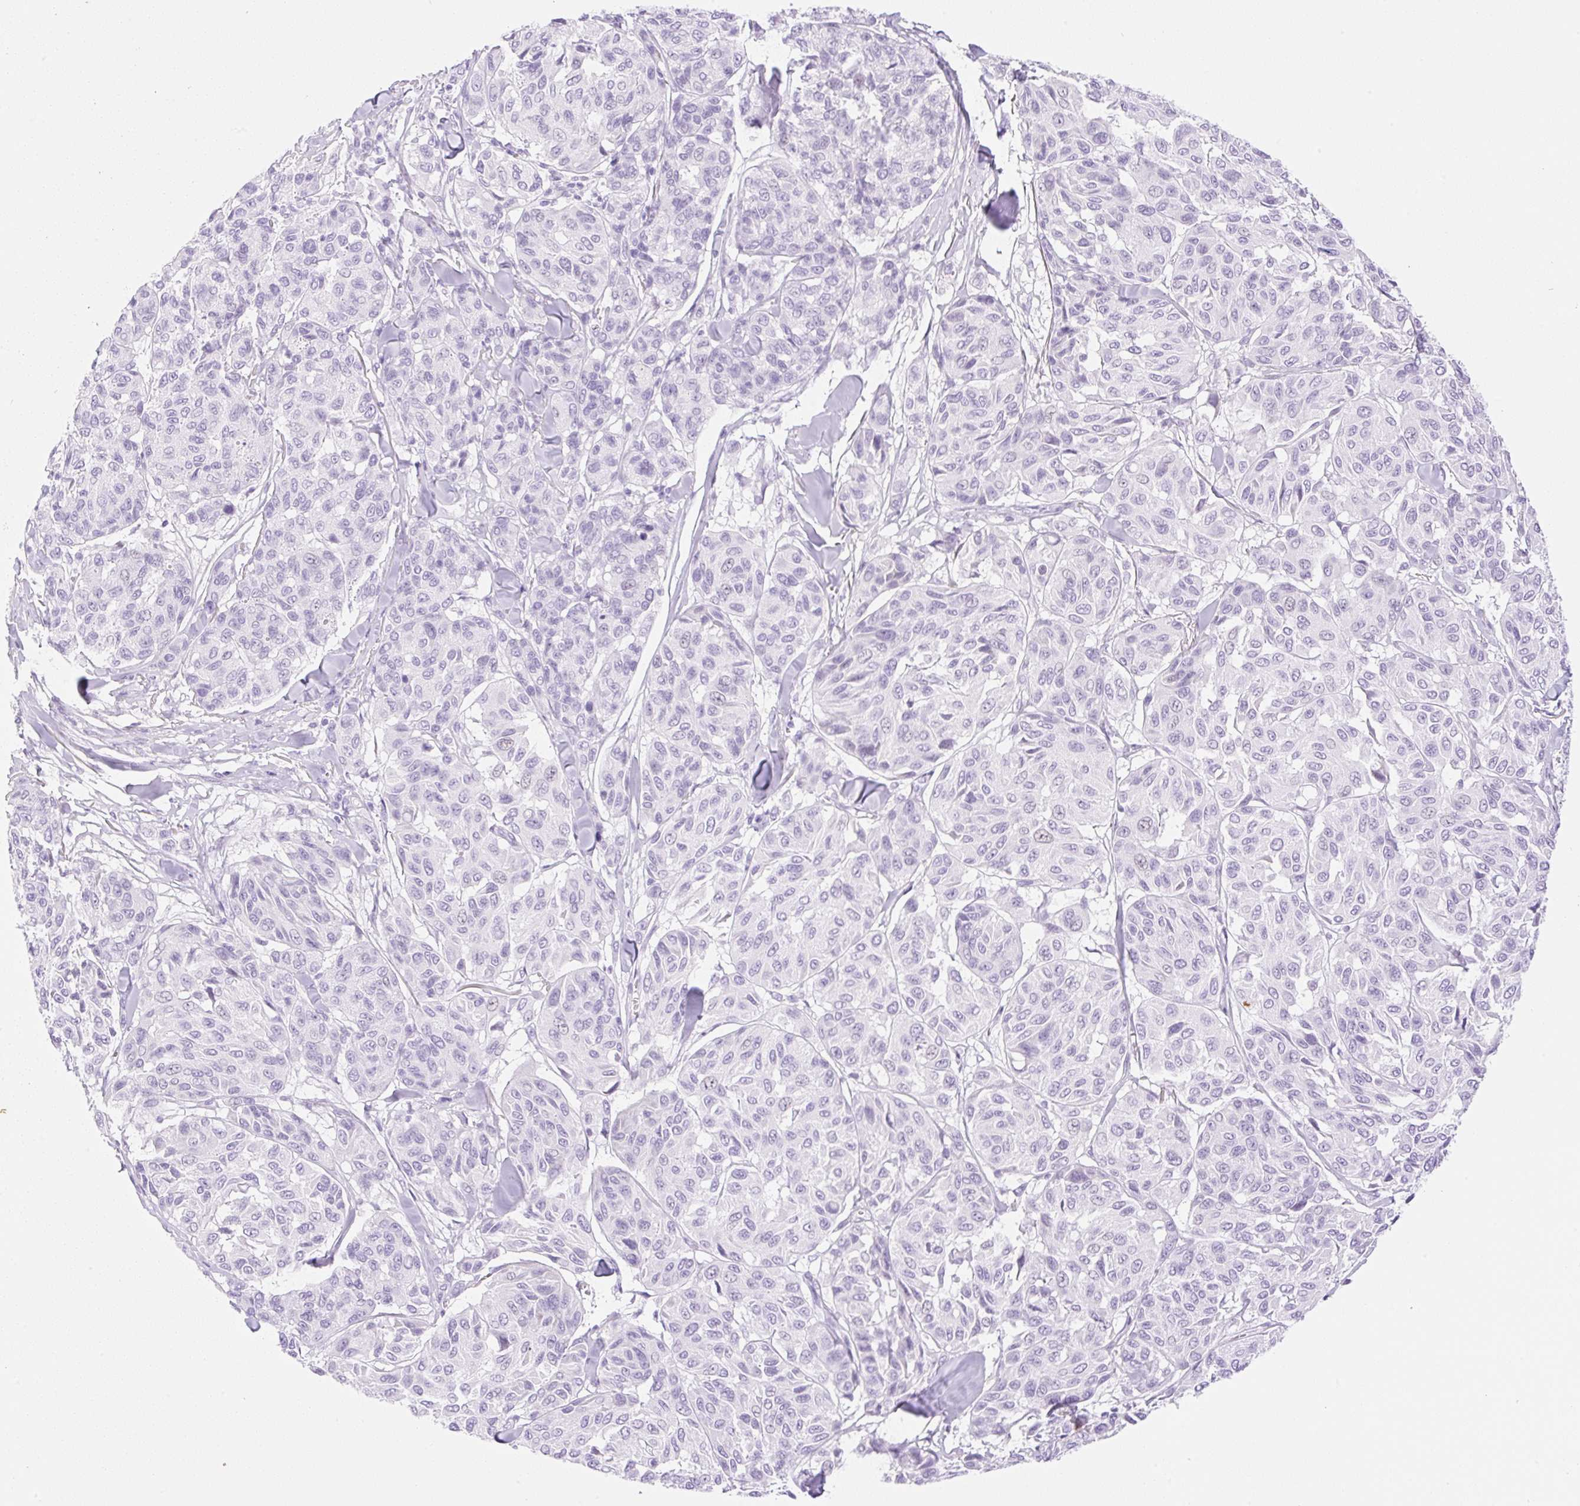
{"staining": {"intensity": "negative", "quantity": "none", "location": "none"}, "tissue": "melanoma", "cell_type": "Tumor cells", "image_type": "cancer", "snomed": [{"axis": "morphology", "description": "Malignant melanoma, NOS"}, {"axis": "topography", "description": "Skin"}], "caption": "IHC of human malignant melanoma reveals no staining in tumor cells.", "gene": "SPRR4", "patient": {"sex": "female", "age": 66}}